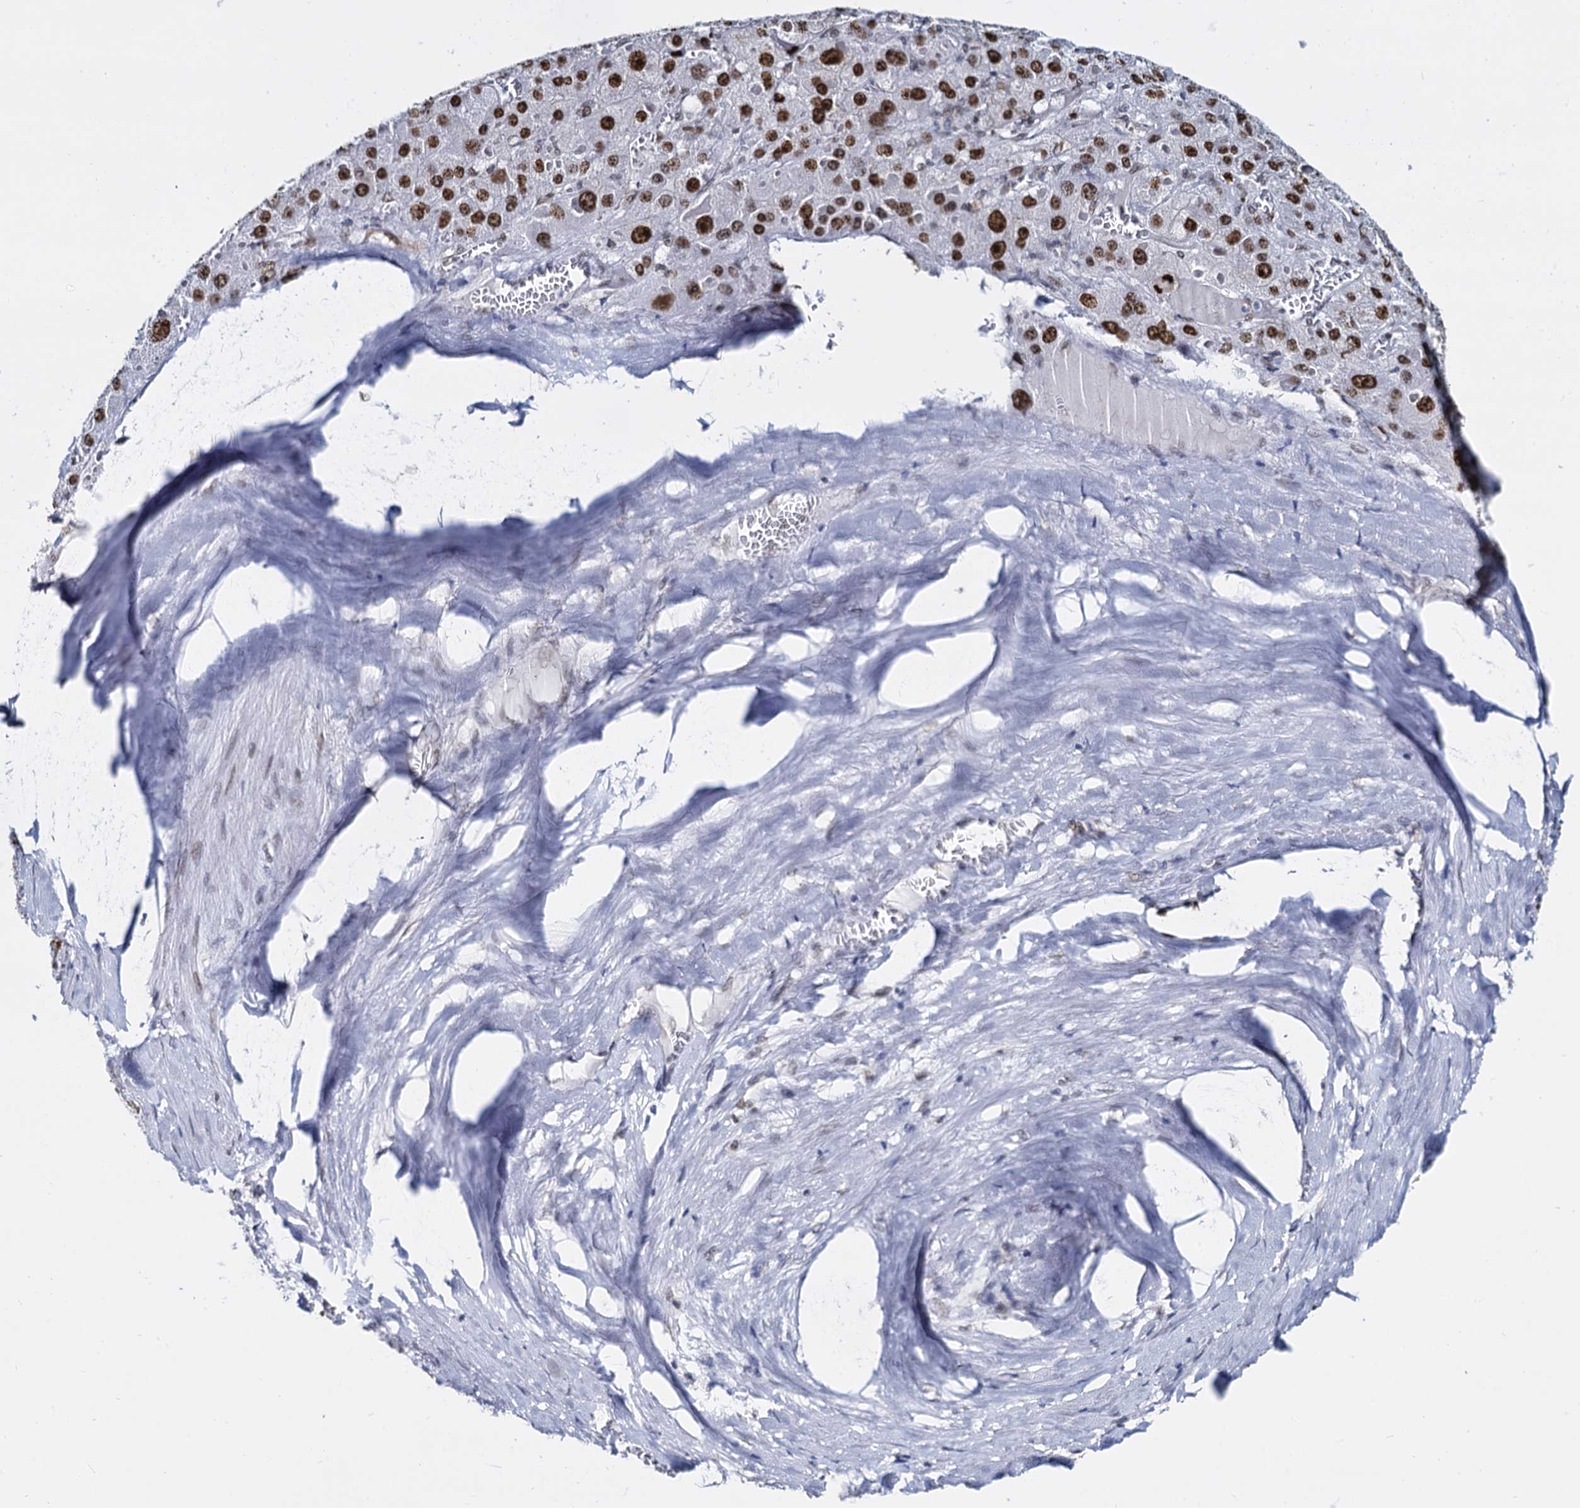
{"staining": {"intensity": "strong", "quantity": ">75%", "location": "nuclear"}, "tissue": "liver cancer", "cell_type": "Tumor cells", "image_type": "cancer", "snomed": [{"axis": "morphology", "description": "Carcinoma, Hepatocellular, NOS"}, {"axis": "topography", "description": "Liver"}], "caption": "Human hepatocellular carcinoma (liver) stained with a brown dye displays strong nuclear positive expression in about >75% of tumor cells.", "gene": "CMAS", "patient": {"sex": "female", "age": 73}}